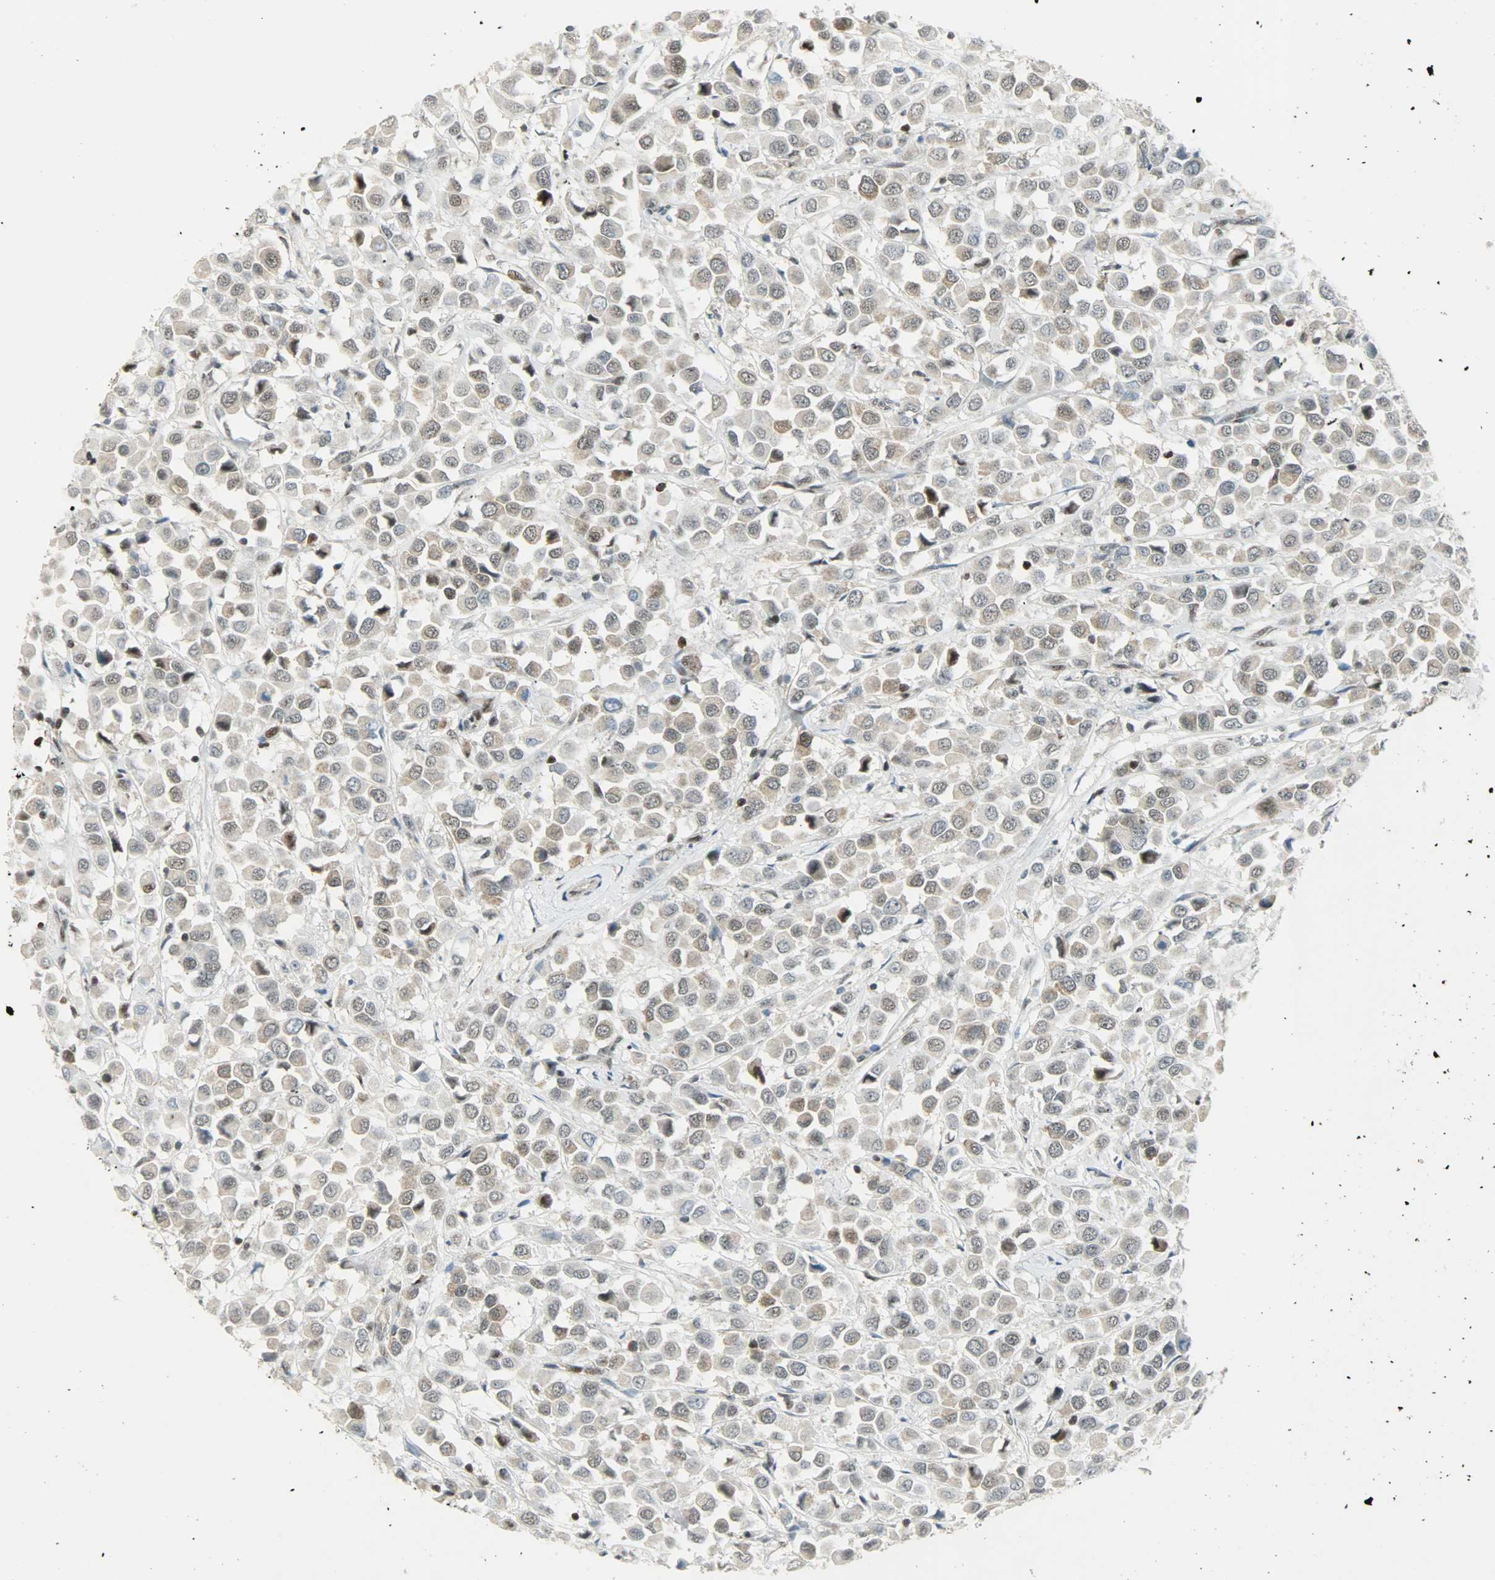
{"staining": {"intensity": "moderate", "quantity": "25%-75%", "location": "cytoplasmic/membranous,nuclear"}, "tissue": "breast cancer", "cell_type": "Tumor cells", "image_type": "cancer", "snomed": [{"axis": "morphology", "description": "Duct carcinoma"}, {"axis": "topography", "description": "Breast"}], "caption": "IHC image of neoplastic tissue: breast invasive ductal carcinoma stained using immunohistochemistry reveals medium levels of moderate protein expression localized specifically in the cytoplasmic/membranous and nuclear of tumor cells, appearing as a cytoplasmic/membranous and nuclear brown color.", "gene": "IL15", "patient": {"sex": "female", "age": 61}}